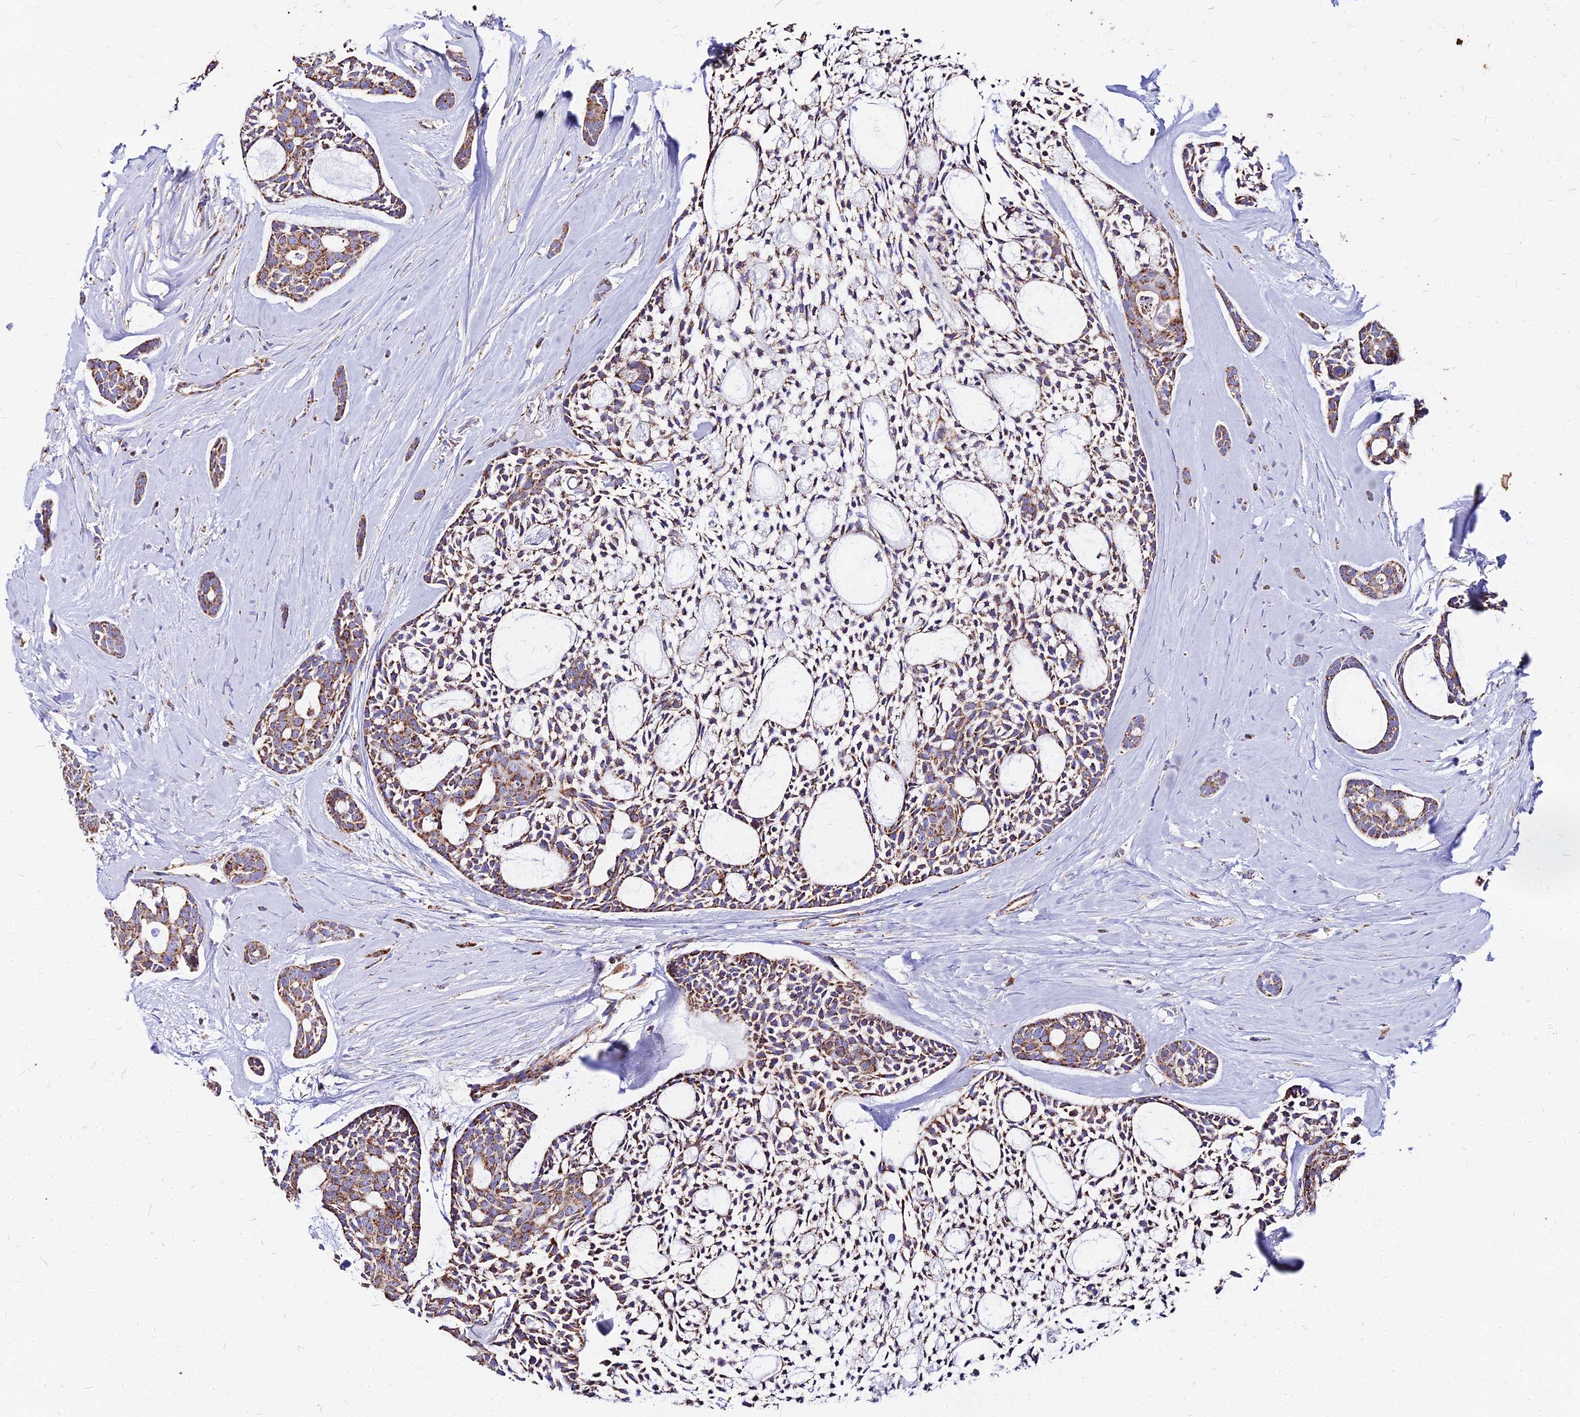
{"staining": {"intensity": "moderate", "quantity": ">75%", "location": "cytoplasmic/membranous"}, "tissue": "head and neck cancer", "cell_type": "Tumor cells", "image_type": "cancer", "snomed": [{"axis": "morphology", "description": "Adenocarcinoma, NOS"}, {"axis": "topography", "description": "Subcutis"}, {"axis": "topography", "description": "Head-Neck"}], "caption": "The histopathology image displays staining of head and neck cancer (adenocarcinoma), revealing moderate cytoplasmic/membranous protein expression (brown color) within tumor cells.", "gene": "DLD", "patient": {"sex": "female", "age": 73}}